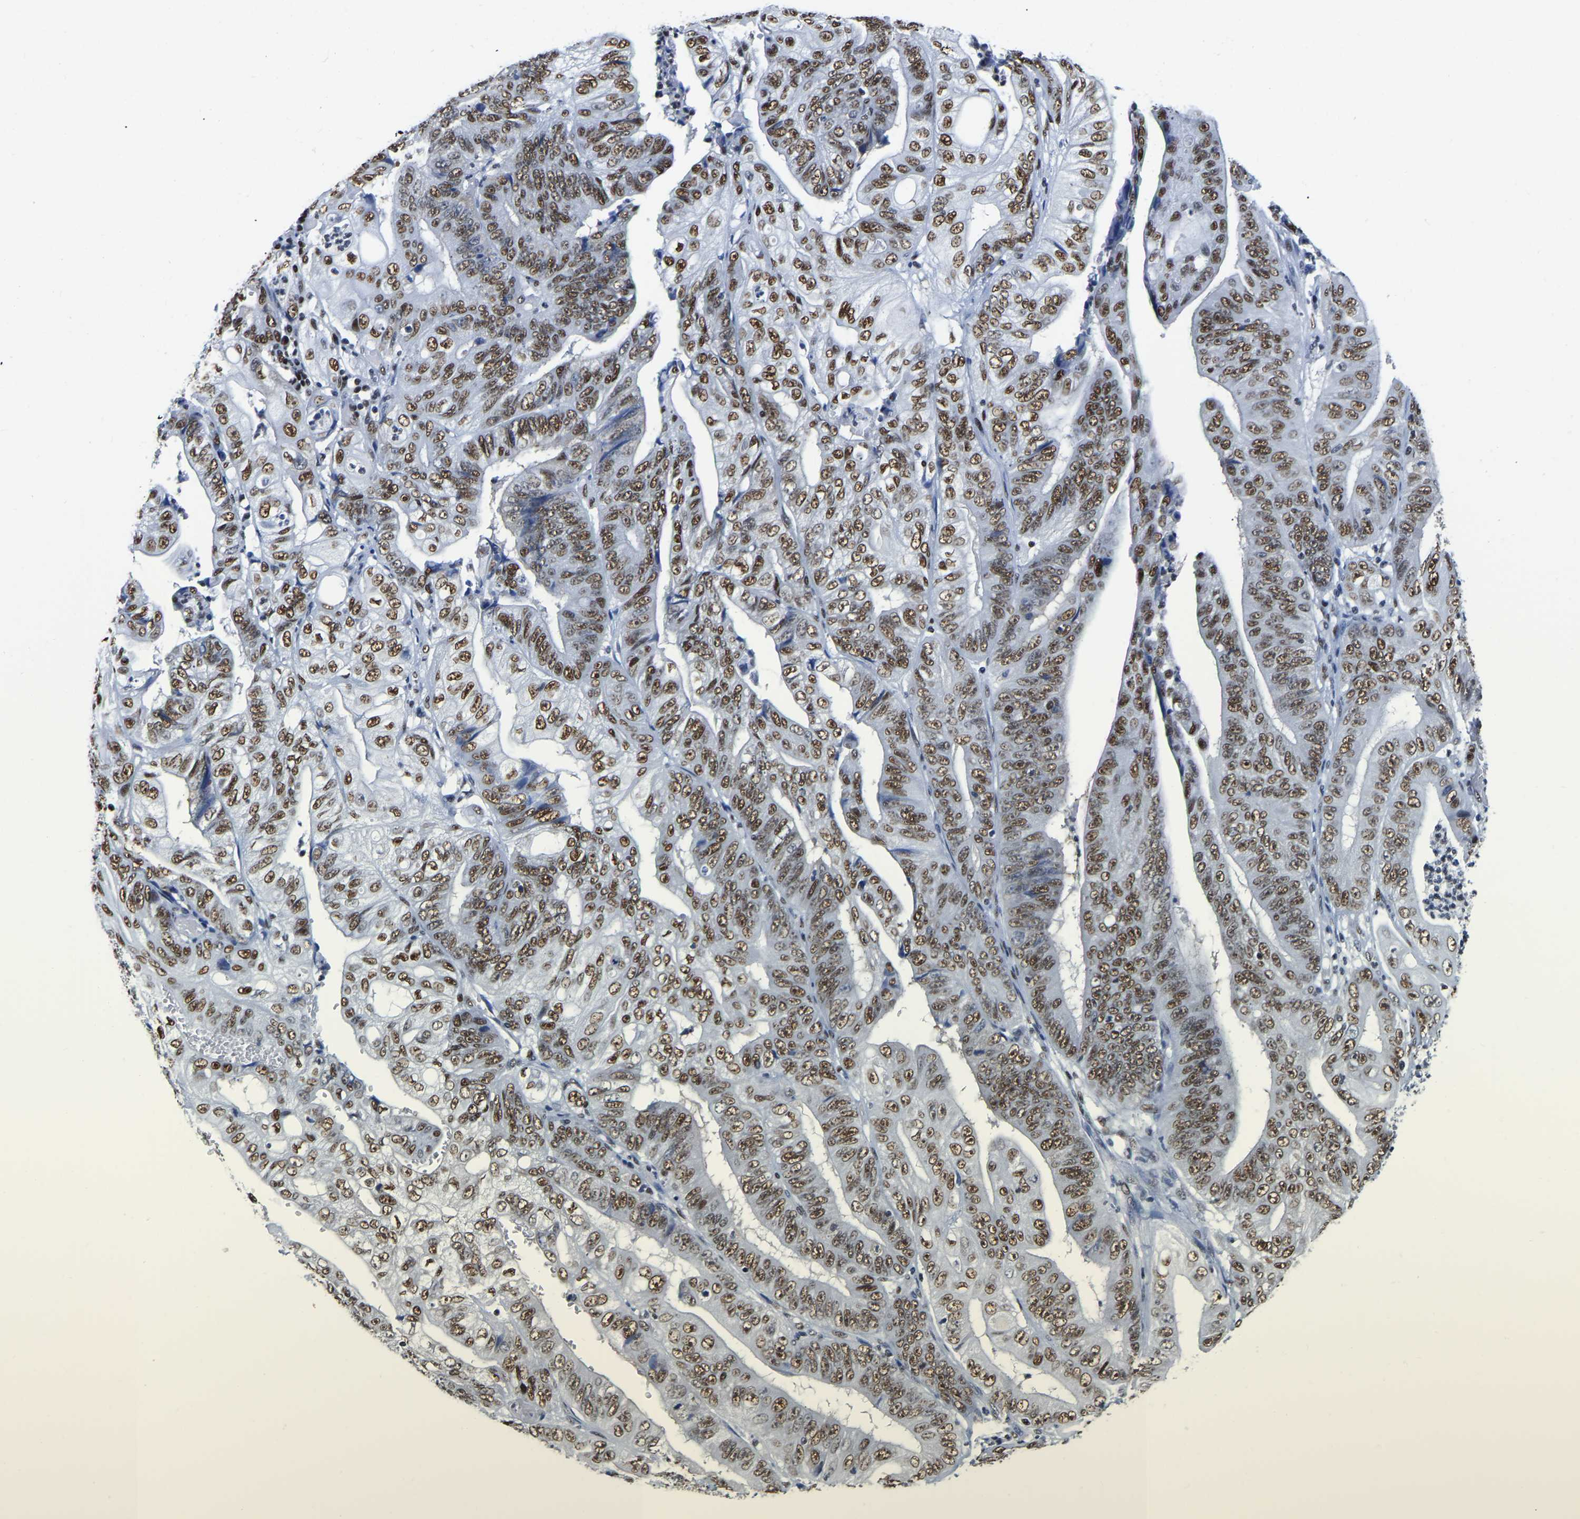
{"staining": {"intensity": "moderate", "quantity": ">75%", "location": "nuclear"}, "tissue": "stomach cancer", "cell_type": "Tumor cells", "image_type": "cancer", "snomed": [{"axis": "morphology", "description": "Adenocarcinoma, NOS"}, {"axis": "topography", "description": "Stomach"}], "caption": "Moderate nuclear staining is identified in about >75% of tumor cells in stomach adenocarcinoma.", "gene": "UBA1", "patient": {"sex": "female", "age": 73}}